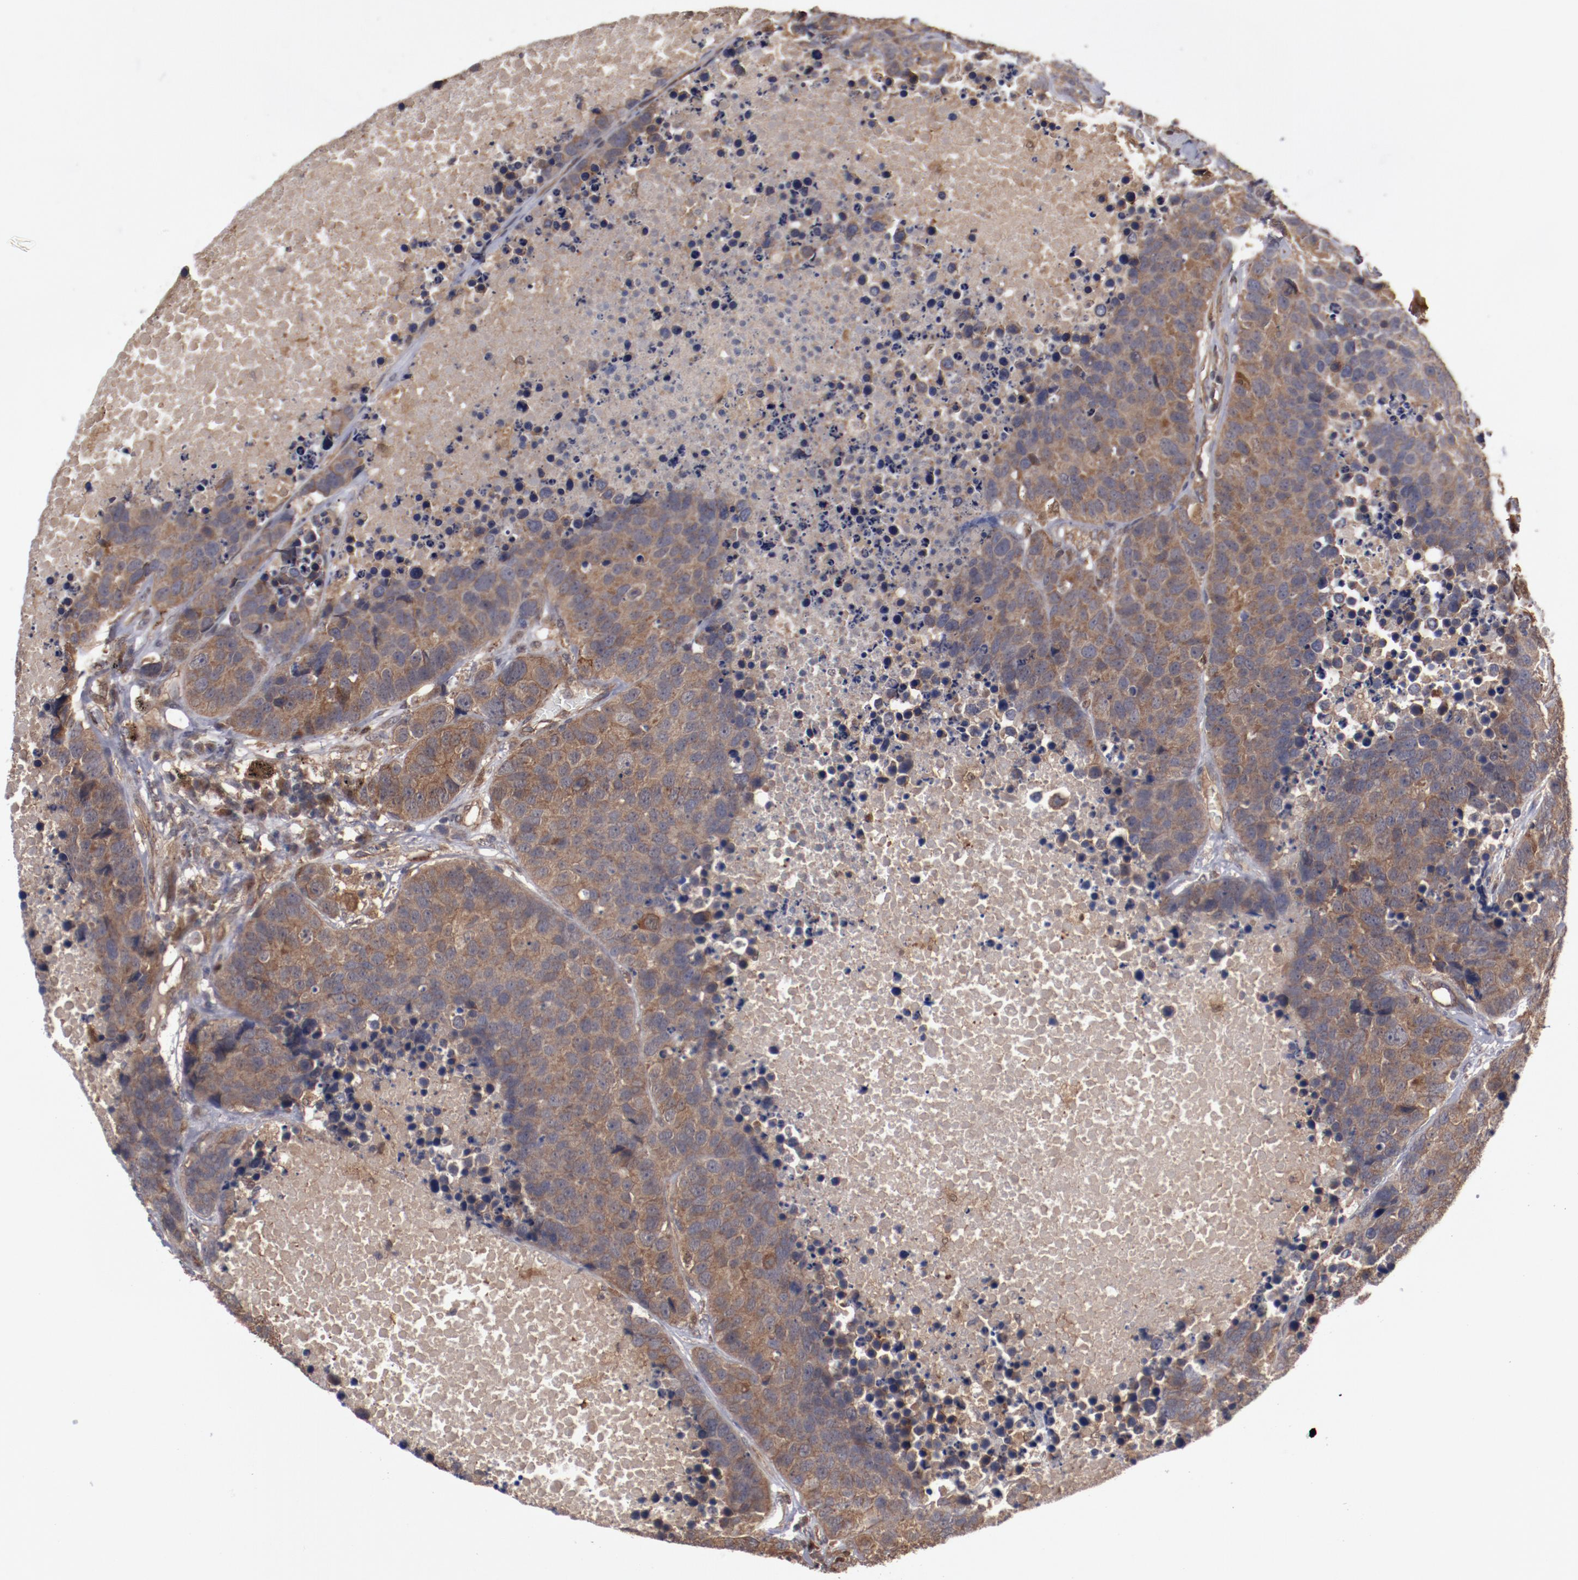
{"staining": {"intensity": "moderate", "quantity": ">75%", "location": "cytoplasmic/membranous"}, "tissue": "carcinoid", "cell_type": "Tumor cells", "image_type": "cancer", "snomed": [{"axis": "morphology", "description": "Carcinoid, malignant, NOS"}, {"axis": "topography", "description": "Lung"}], "caption": "Protein analysis of malignant carcinoid tissue displays moderate cytoplasmic/membranous positivity in about >75% of tumor cells.", "gene": "DNAAF2", "patient": {"sex": "male", "age": 60}}